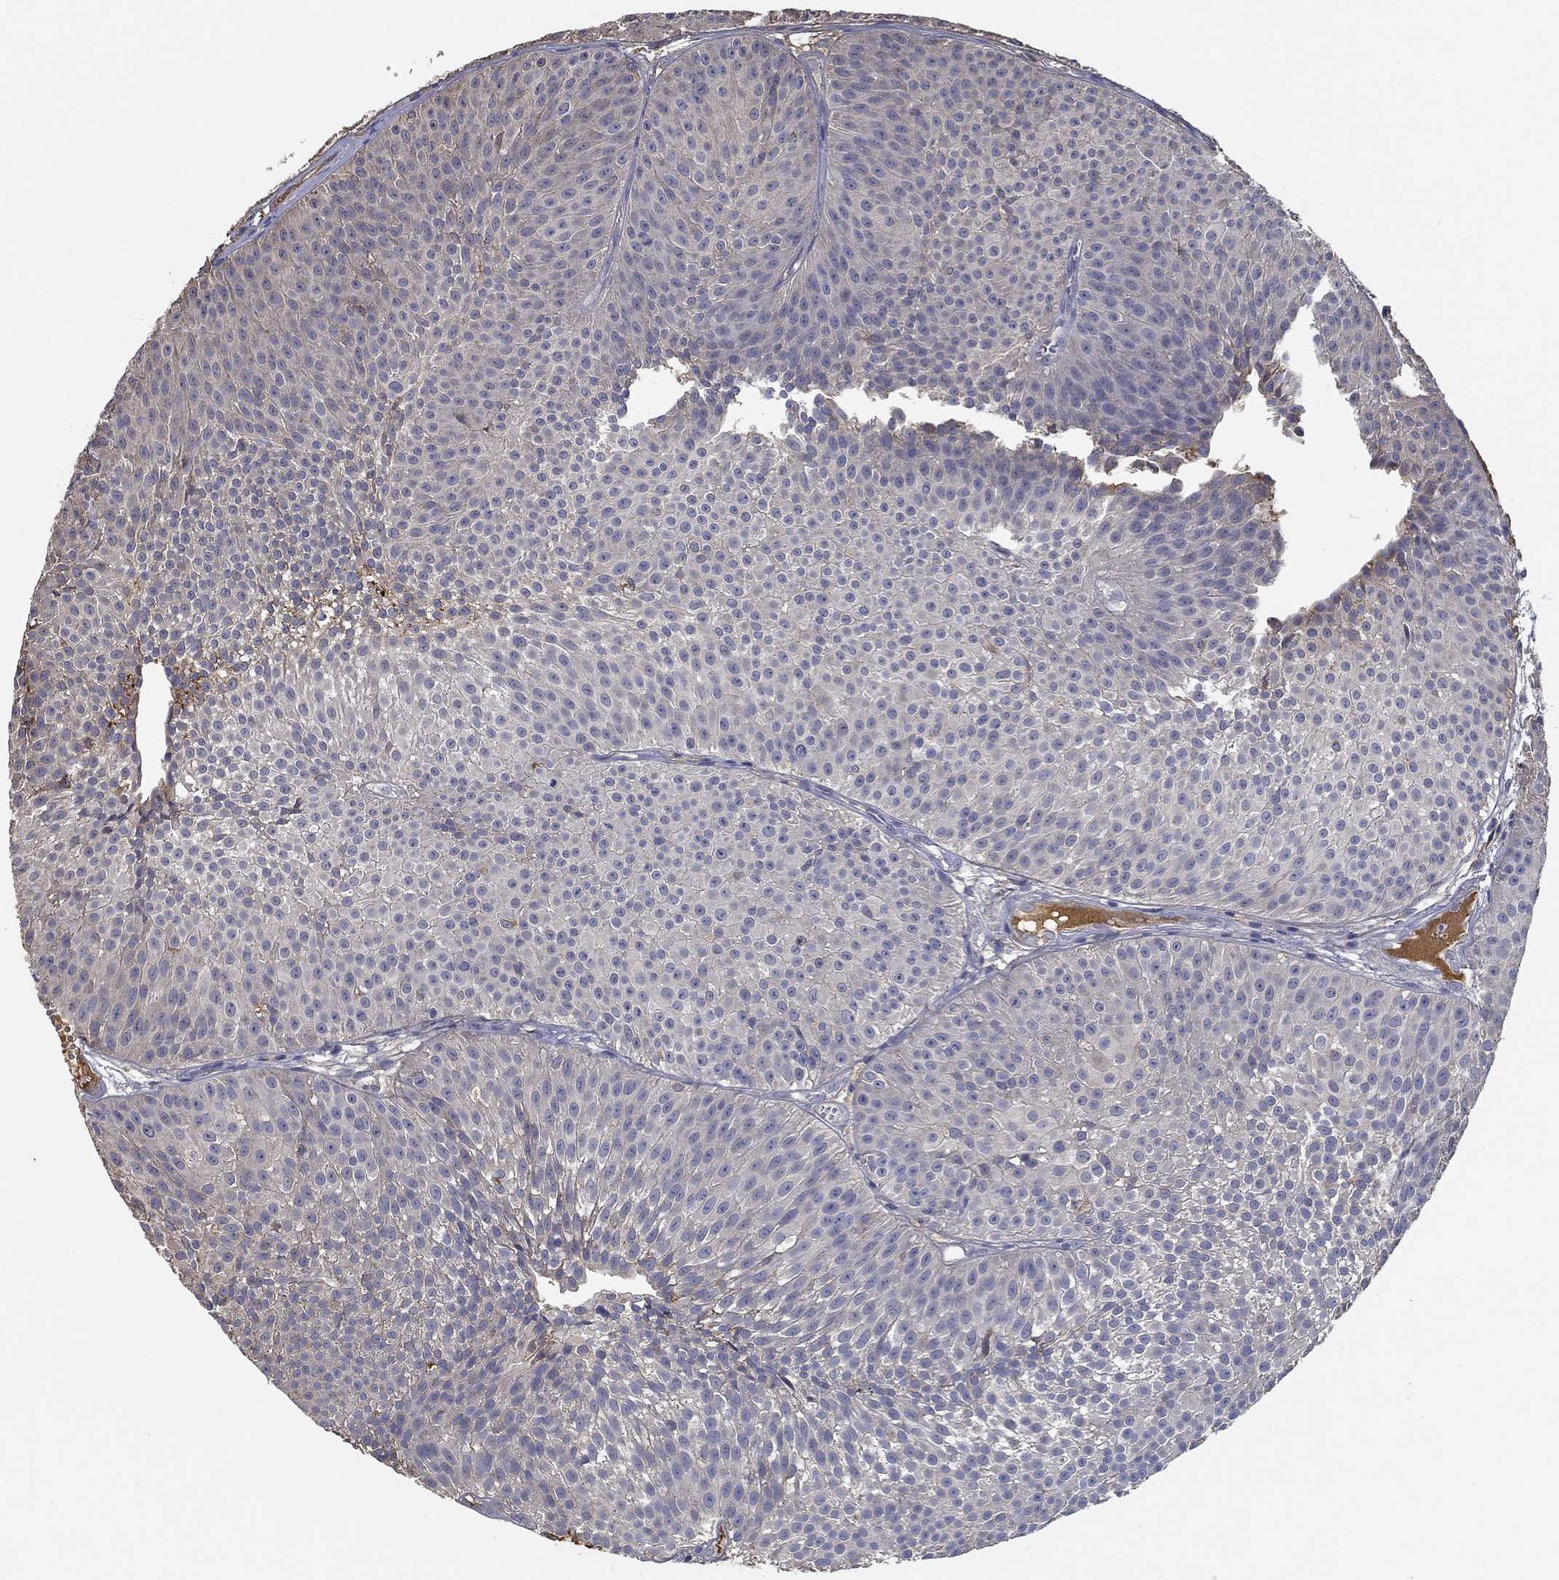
{"staining": {"intensity": "negative", "quantity": "none", "location": "none"}, "tissue": "urothelial cancer", "cell_type": "Tumor cells", "image_type": "cancer", "snomed": [{"axis": "morphology", "description": "Urothelial carcinoma, Low grade"}, {"axis": "topography", "description": "Urinary bladder"}], "caption": "This photomicrograph is of low-grade urothelial carcinoma stained with IHC to label a protein in brown with the nuclei are counter-stained blue. There is no staining in tumor cells. (DAB immunohistochemistry visualized using brightfield microscopy, high magnification).", "gene": "IL10", "patient": {"sex": "male", "age": 63}}